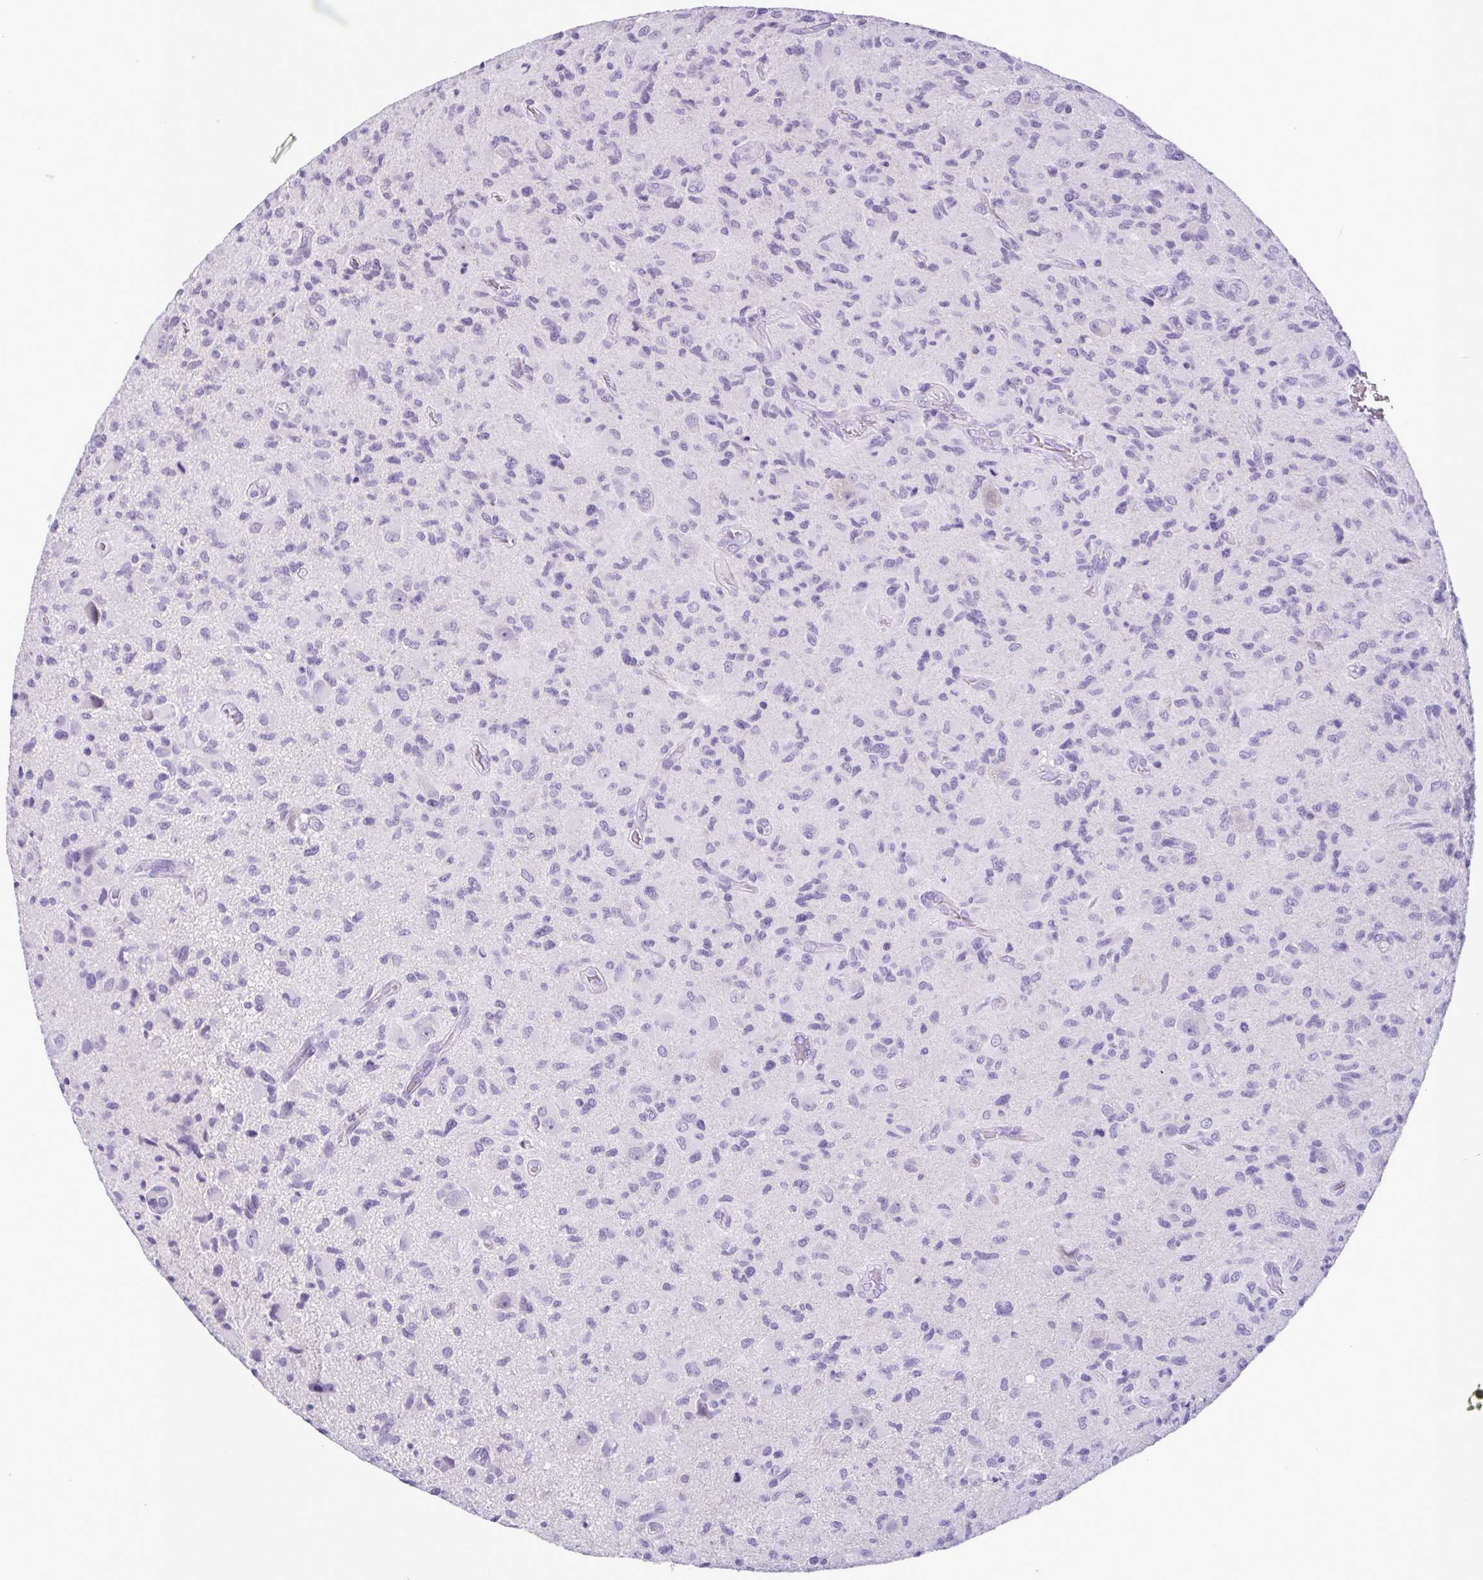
{"staining": {"intensity": "negative", "quantity": "none", "location": "none"}, "tissue": "glioma", "cell_type": "Tumor cells", "image_type": "cancer", "snomed": [{"axis": "morphology", "description": "Glioma, malignant, High grade"}, {"axis": "topography", "description": "Brain"}], "caption": "Immunohistochemical staining of human glioma reveals no significant expression in tumor cells. The staining is performed using DAB (3,3'-diaminobenzidine) brown chromogen with nuclei counter-stained in using hematoxylin.", "gene": "INAFM1", "patient": {"sex": "female", "age": 65}}